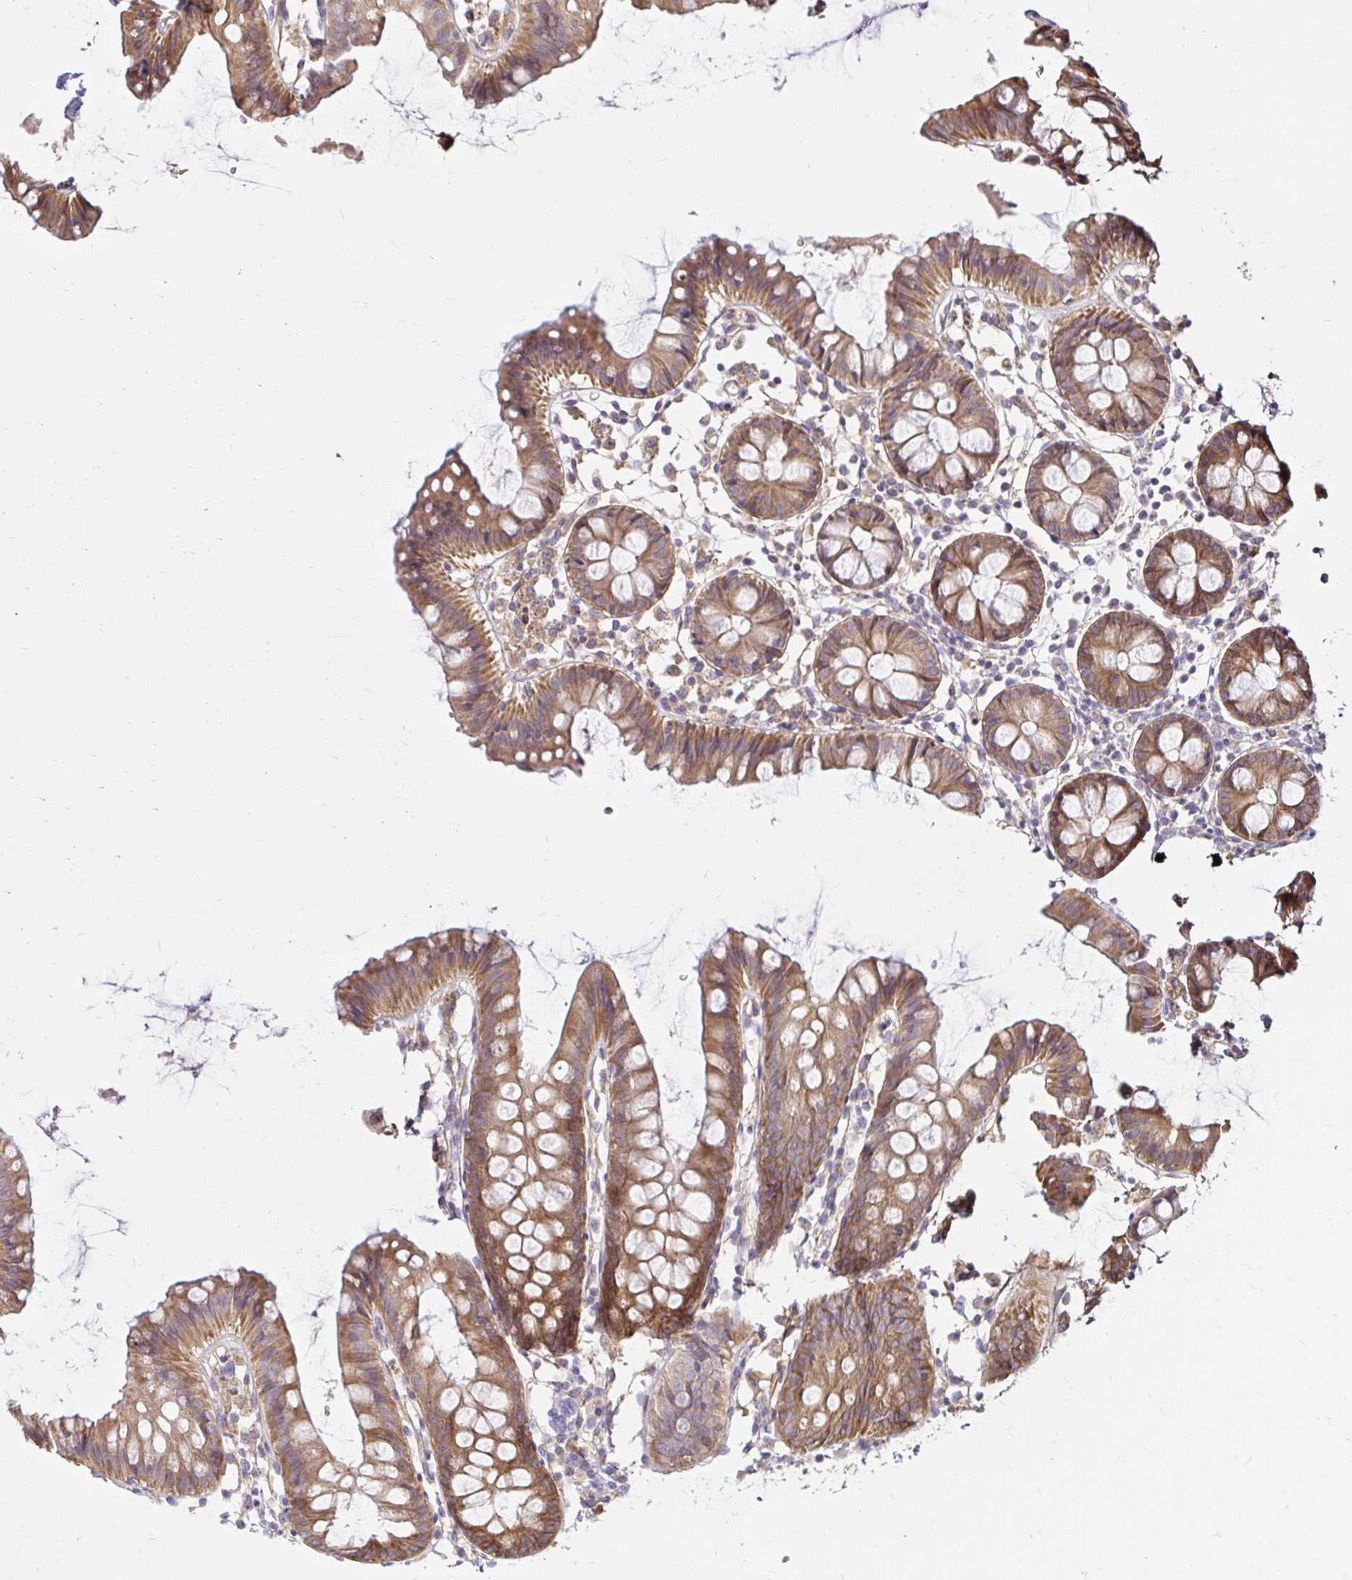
{"staining": {"intensity": "weak", "quantity": "25%-75%", "location": "cytoplasmic/membranous"}, "tissue": "colon", "cell_type": "Endothelial cells", "image_type": "normal", "snomed": [{"axis": "morphology", "description": "Normal tissue, NOS"}, {"axis": "topography", "description": "Colon"}], "caption": "Immunohistochemical staining of unremarkable colon shows 25%-75% levels of weak cytoplasmic/membranous protein positivity in approximately 25%-75% of endothelial cells. (DAB IHC with brightfield microscopy, high magnification).", "gene": "ITGA2", "patient": {"sex": "female", "age": 84}}